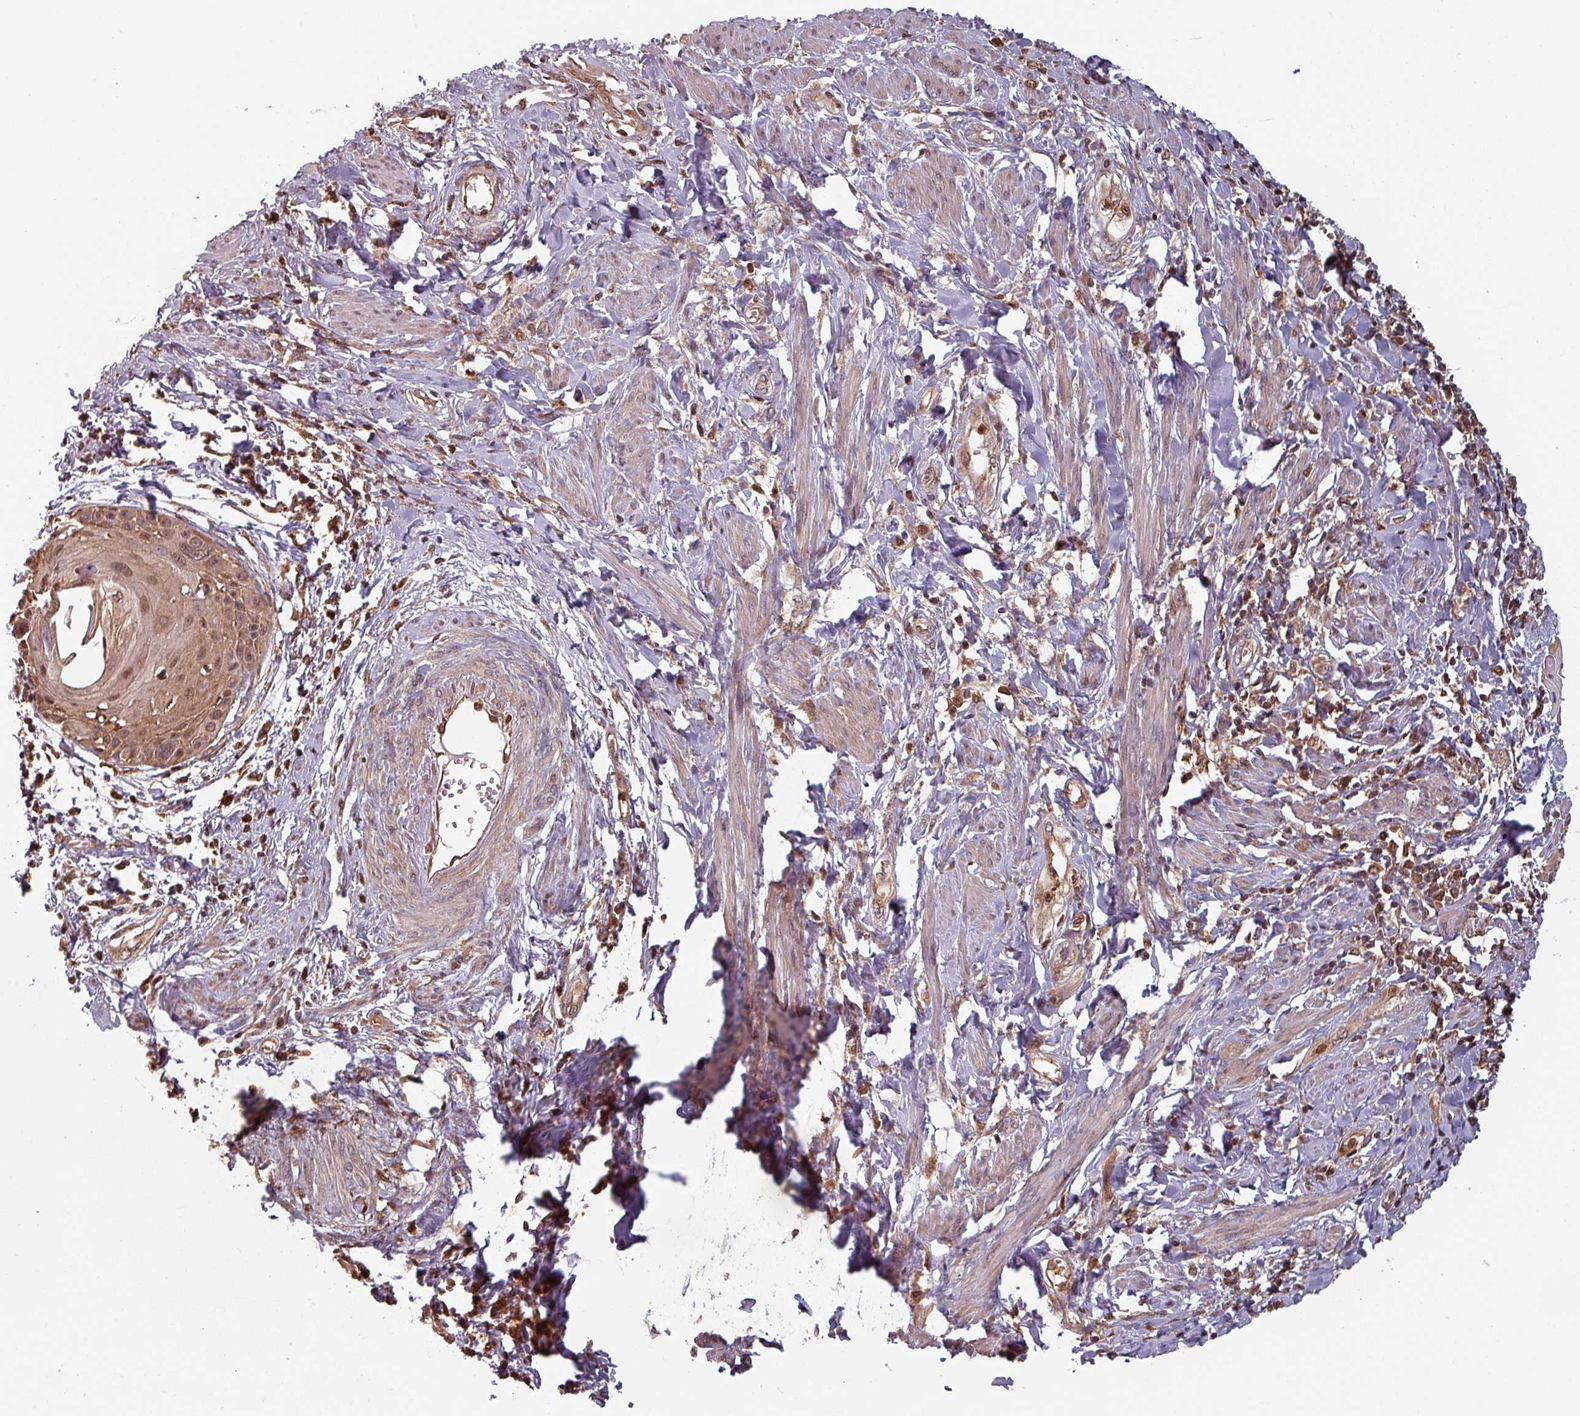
{"staining": {"intensity": "moderate", "quantity": ">75%", "location": "cytoplasmic/membranous,nuclear"}, "tissue": "cervical cancer", "cell_type": "Tumor cells", "image_type": "cancer", "snomed": [{"axis": "morphology", "description": "Squamous cell carcinoma, NOS"}, {"axis": "topography", "description": "Cervix"}], "caption": "A brown stain highlights moderate cytoplasmic/membranous and nuclear expression of a protein in human cervical squamous cell carcinoma tumor cells.", "gene": "EID1", "patient": {"sex": "female", "age": 57}}